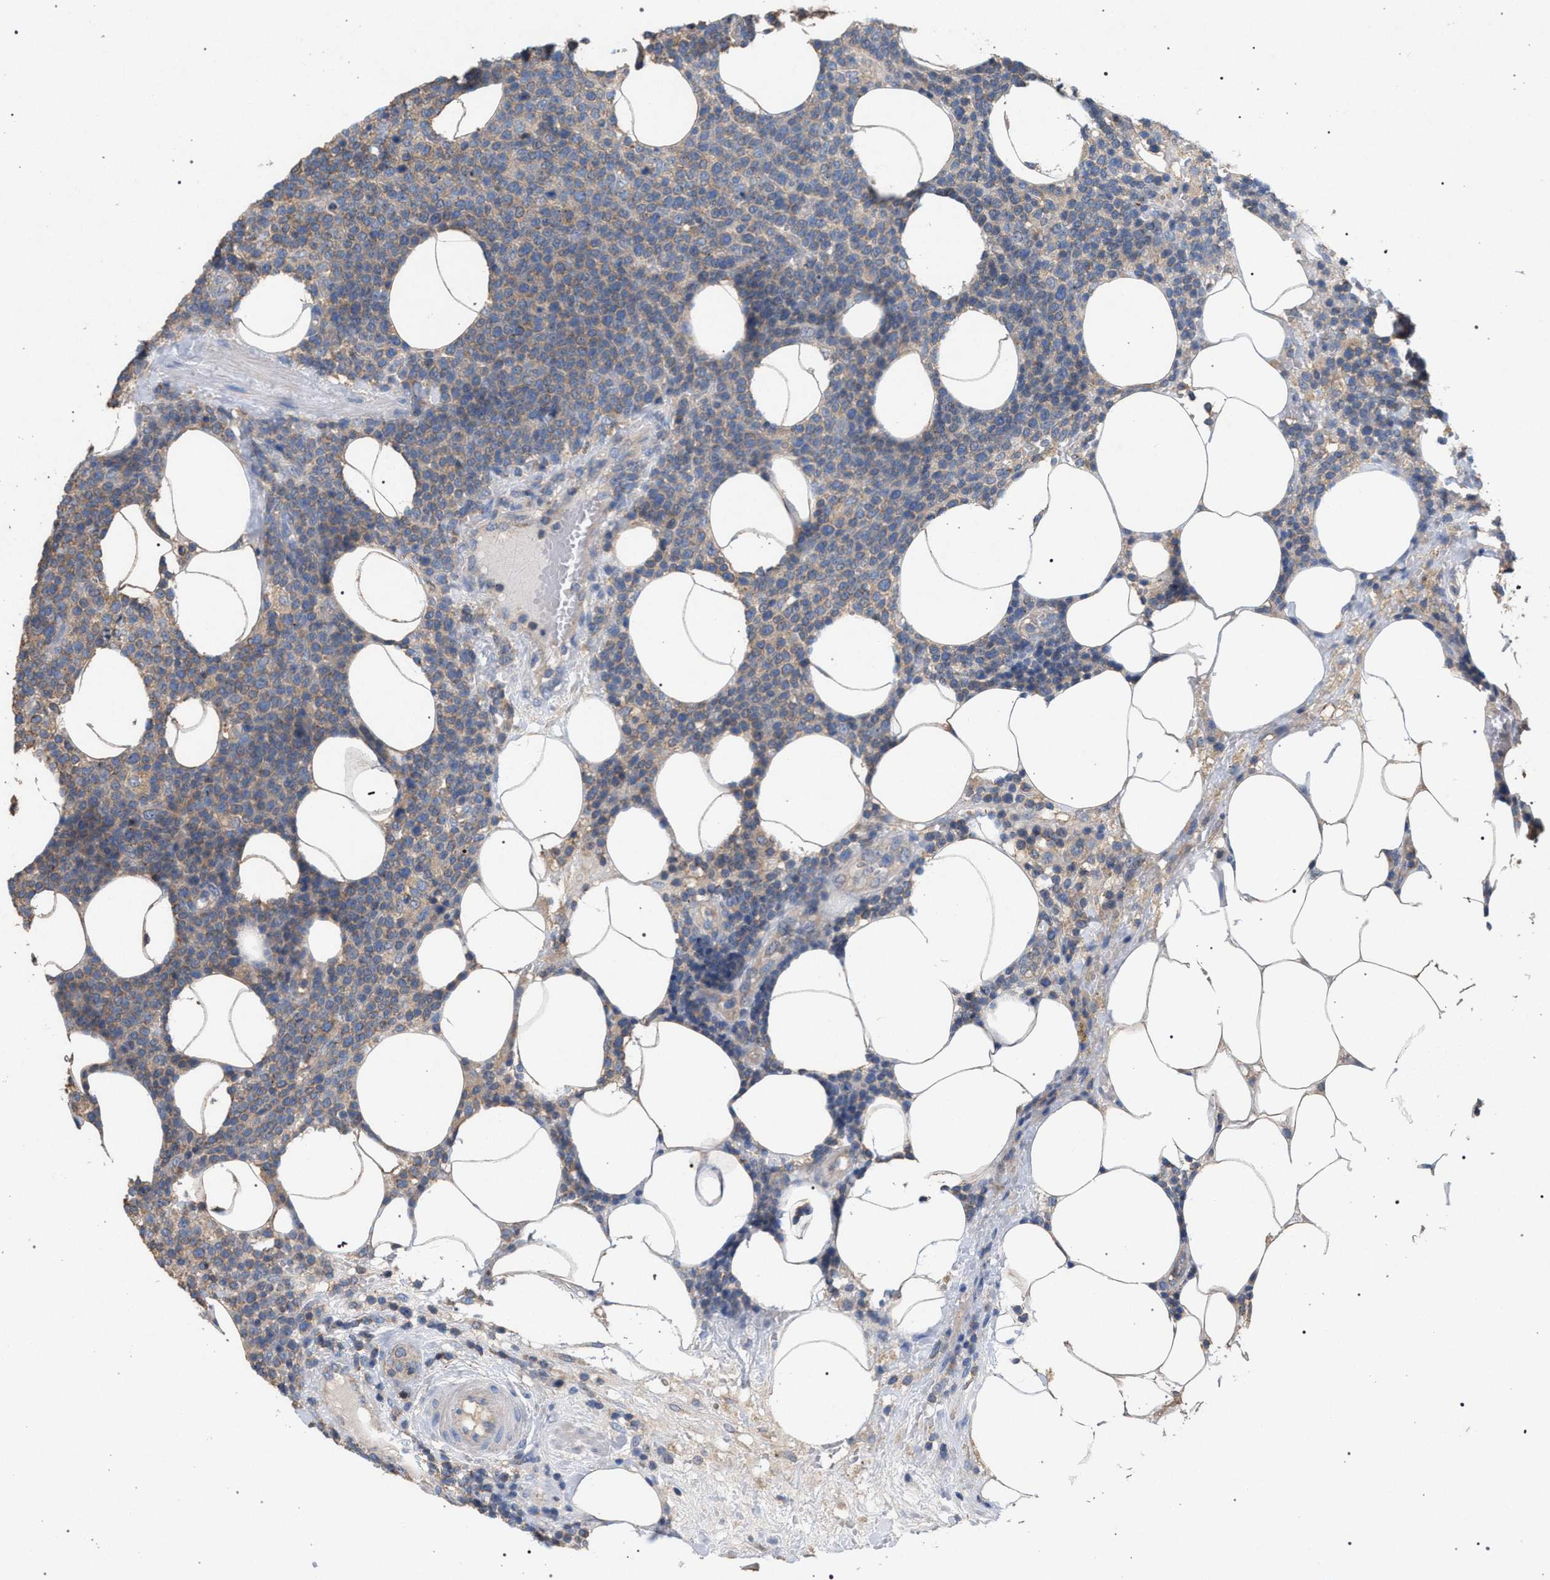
{"staining": {"intensity": "weak", "quantity": "25%-75%", "location": "cytoplasmic/membranous"}, "tissue": "lymphoma", "cell_type": "Tumor cells", "image_type": "cancer", "snomed": [{"axis": "morphology", "description": "Malignant lymphoma, non-Hodgkin's type, High grade"}, {"axis": "topography", "description": "Lymph node"}], "caption": "This is a photomicrograph of IHC staining of high-grade malignant lymphoma, non-Hodgkin's type, which shows weak expression in the cytoplasmic/membranous of tumor cells.", "gene": "VPS13A", "patient": {"sex": "male", "age": 61}}